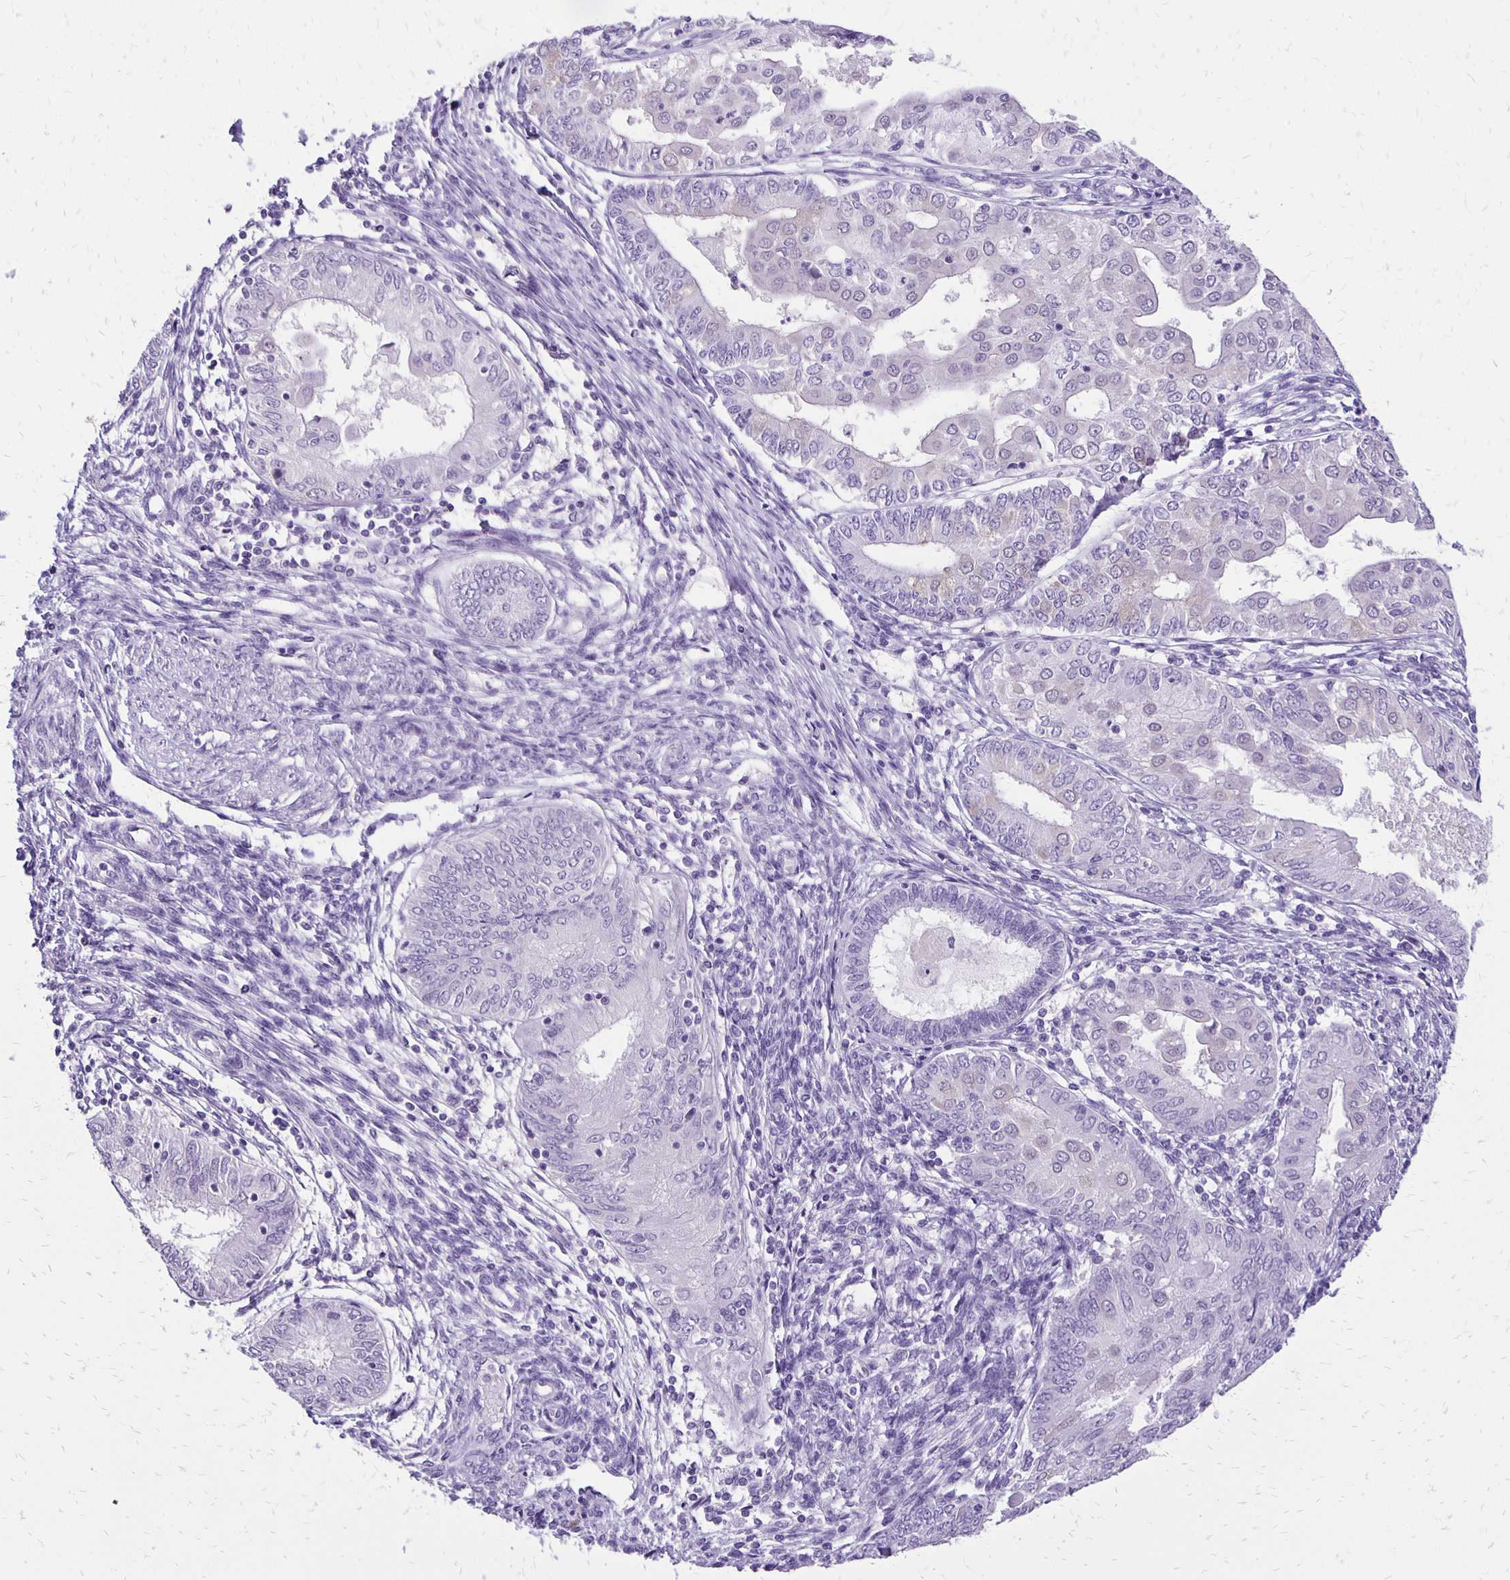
{"staining": {"intensity": "negative", "quantity": "none", "location": "none"}, "tissue": "endometrial cancer", "cell_type": "Tumor cells", "image_type": "cancer", "snomed": [{"axis": "morphology", "description": "Adenocarcinoma, NOS"}, {"axis": "topography", "description": "Endometrium"}], "caption": "Endometrial cancer (adenocarcinoma) stained for a protein using immunohistochemistry (IHC) demonstrates no expression tumor cells.", "gene": "ANKRD45", "patient": {"sex": "female", "age": 68}}